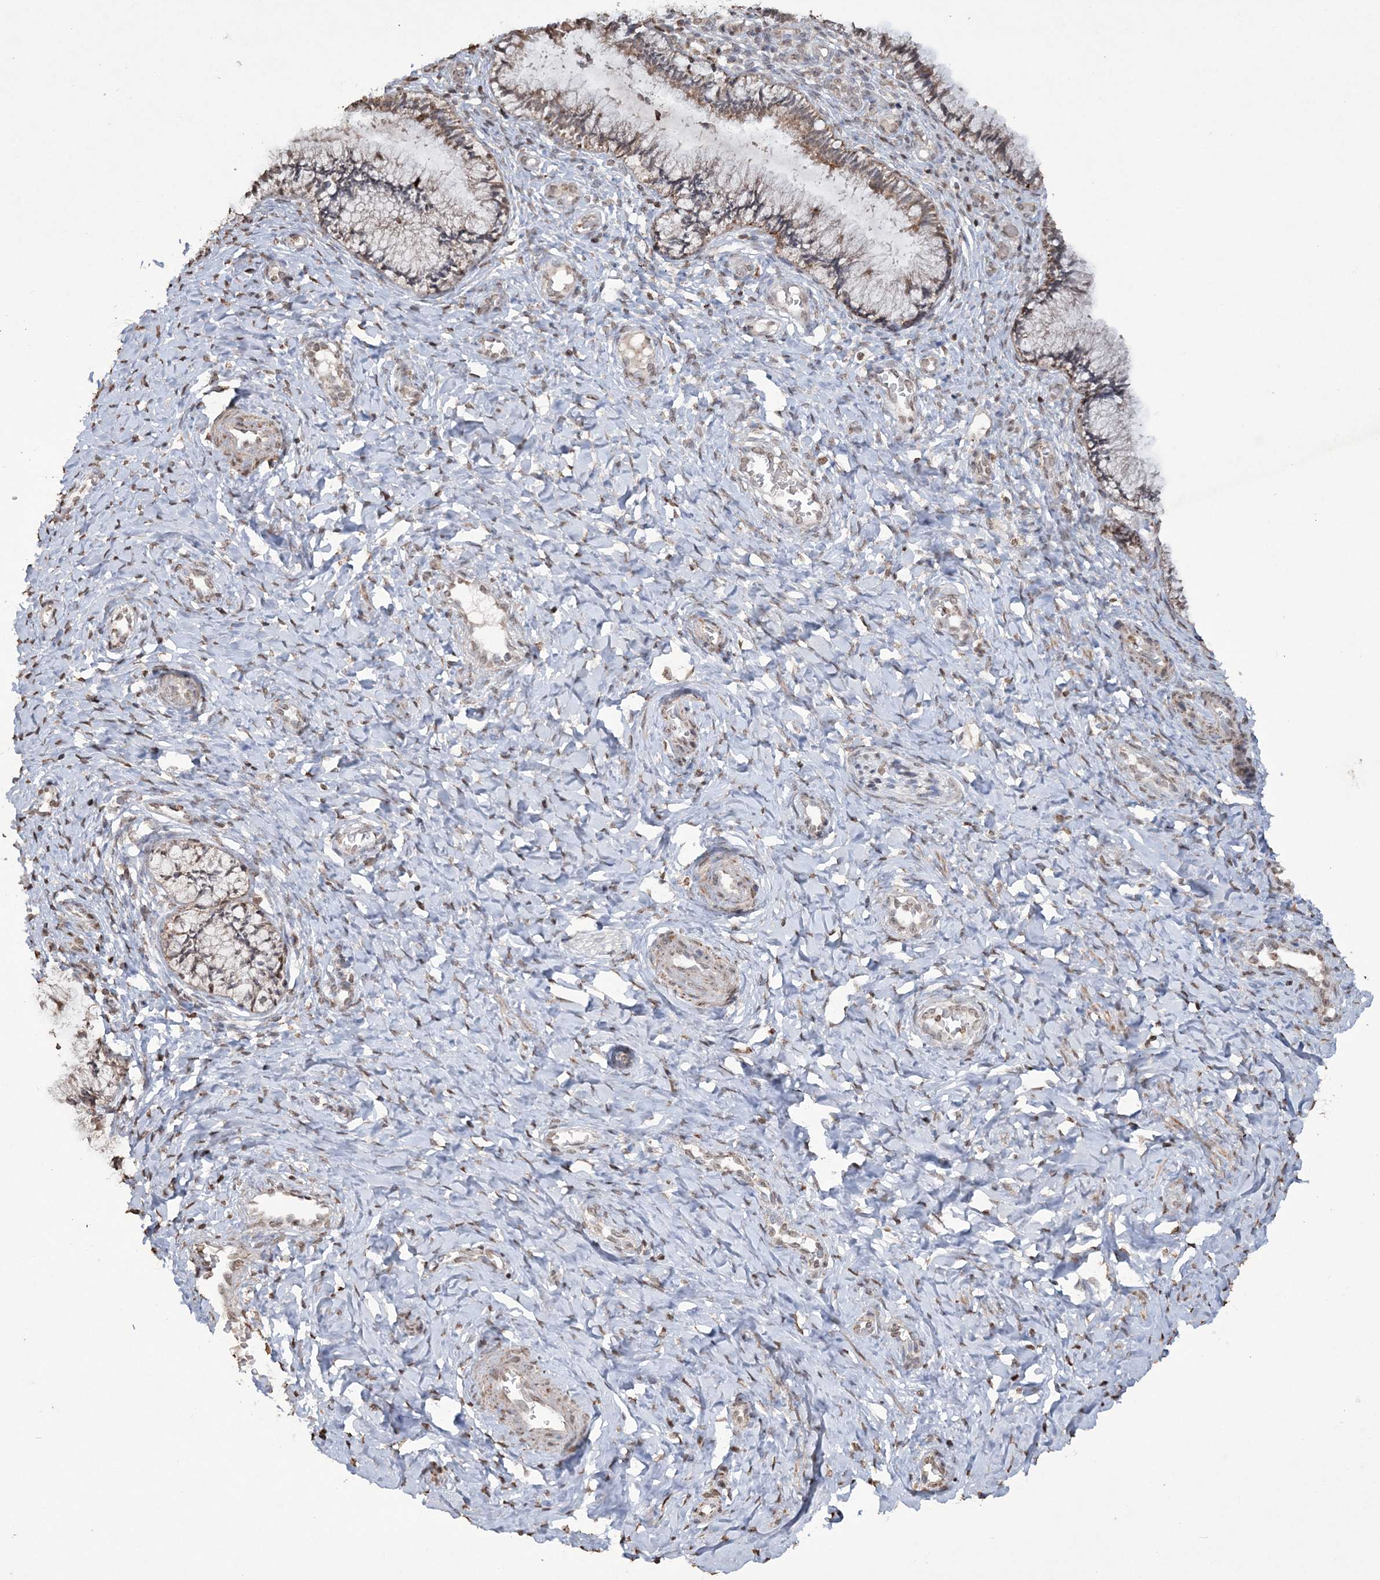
{"staining": {"intensity": "moderate", "quantity": "25%-75%", "location": "cytoplasmic/membranous"}, "tissue": "cervix", "cell_type": "Glandular cells", "image_type": "normal", "snomed": [{"axis": "morphology", "description": "Normal tissue, NOS"}, {"axis": "topography", "description": "Cervix"}], "caption": "DAB (3,3'-diaminobenzidine) immunohistochemical staining of unremarkable cervix exhibits moderate cytoplasmic/membranous protein expression in approximately 25%-75% of glandular cells.", "gene": "TTC7A", "patient": {"sex": "female", "age": 27}}